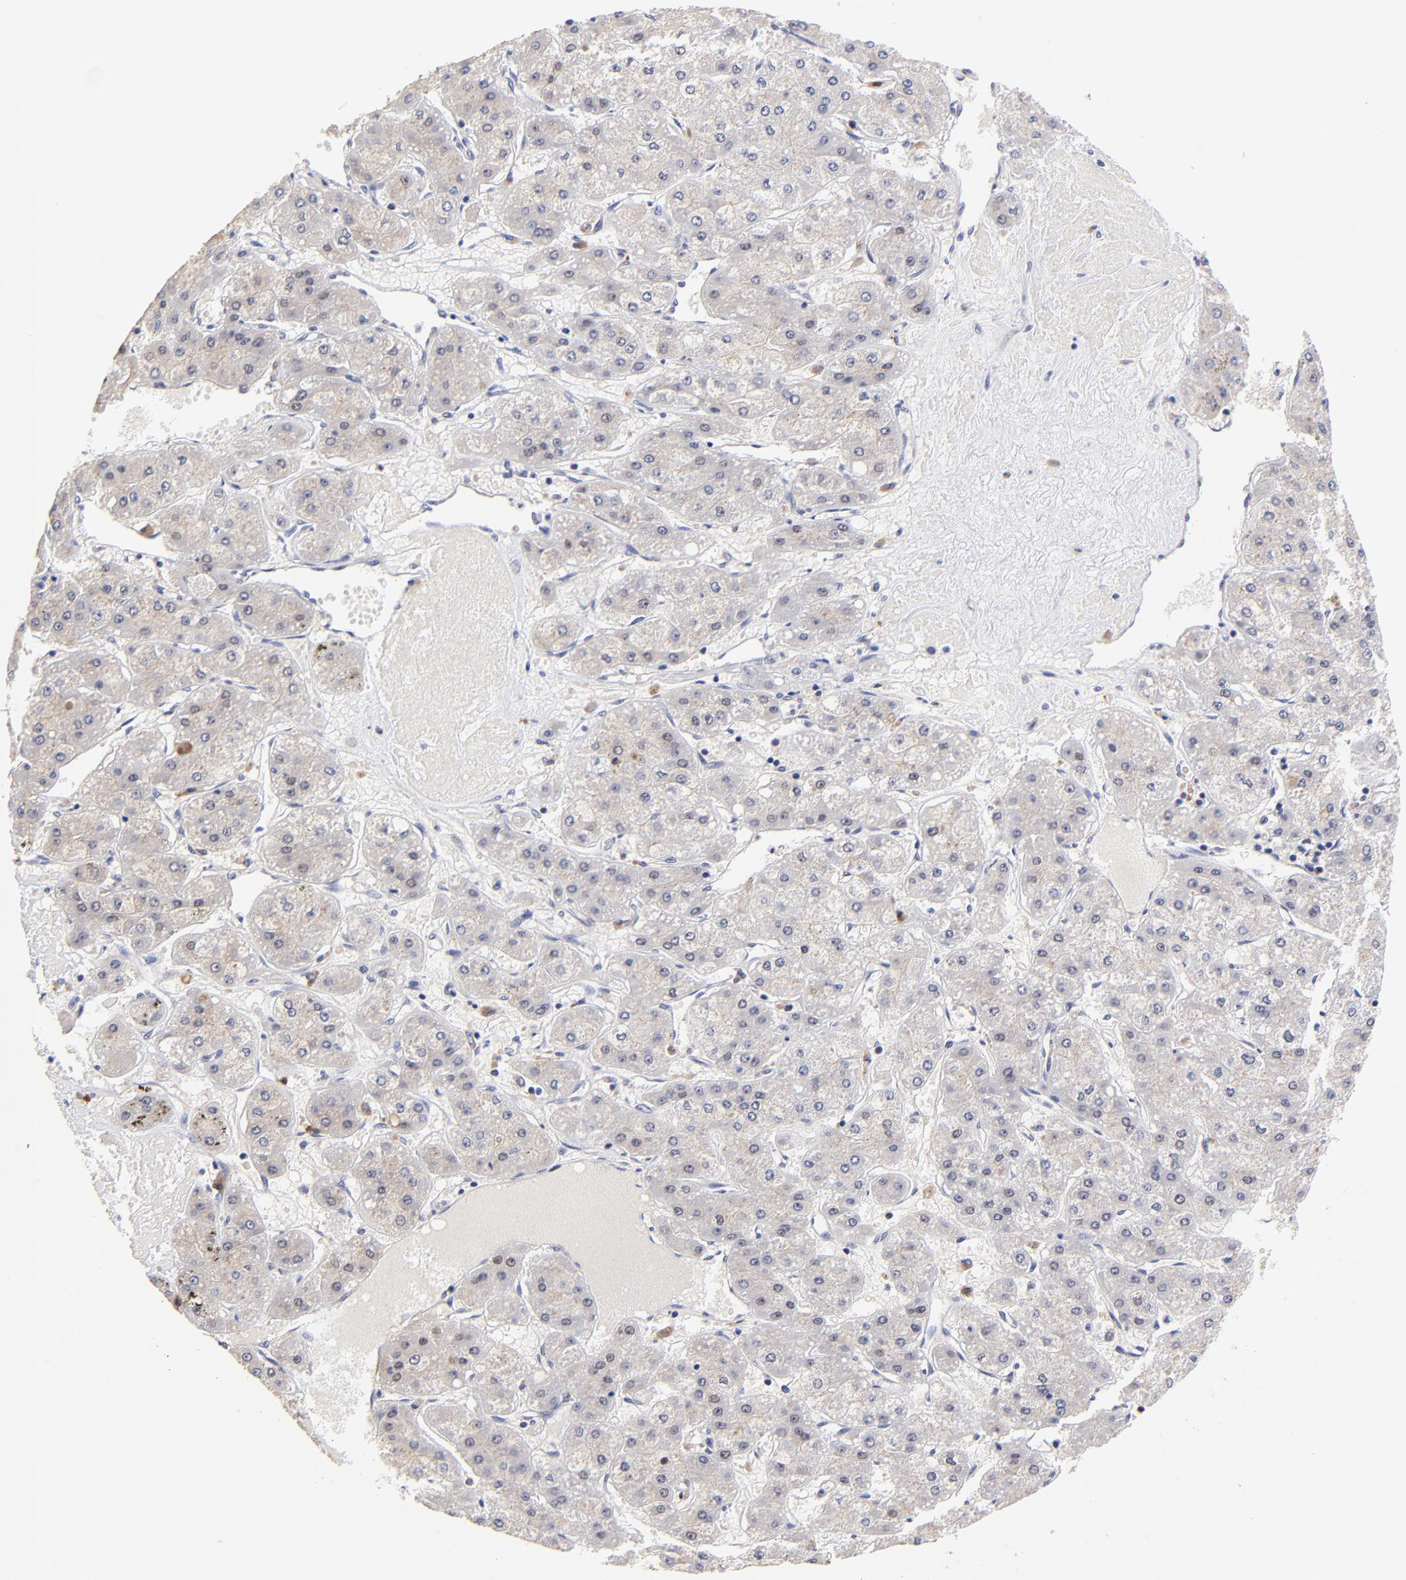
{"staining": {"intensity": "weak", "quantity": "<25%", "location": "cytoplasmic/membranous"}, "tissue": "liver cancer", "cell_type": "Tumor cells", "image_type": "cancer", "snomed": [{"axis": "morphology", "description": "Carcinoma, Hepatocellular, NOS"}, {"axis": "topography", "description": "Liver"}], "caption": "DAB immunohistochemical staining of hepatocellular carcinoma (liver) shows no significant expression in tumor cells. (DAB immunohistochemistry, high magnification).", "gene": "ZNF155", "patient": {"sex": "female", "age": 52}}